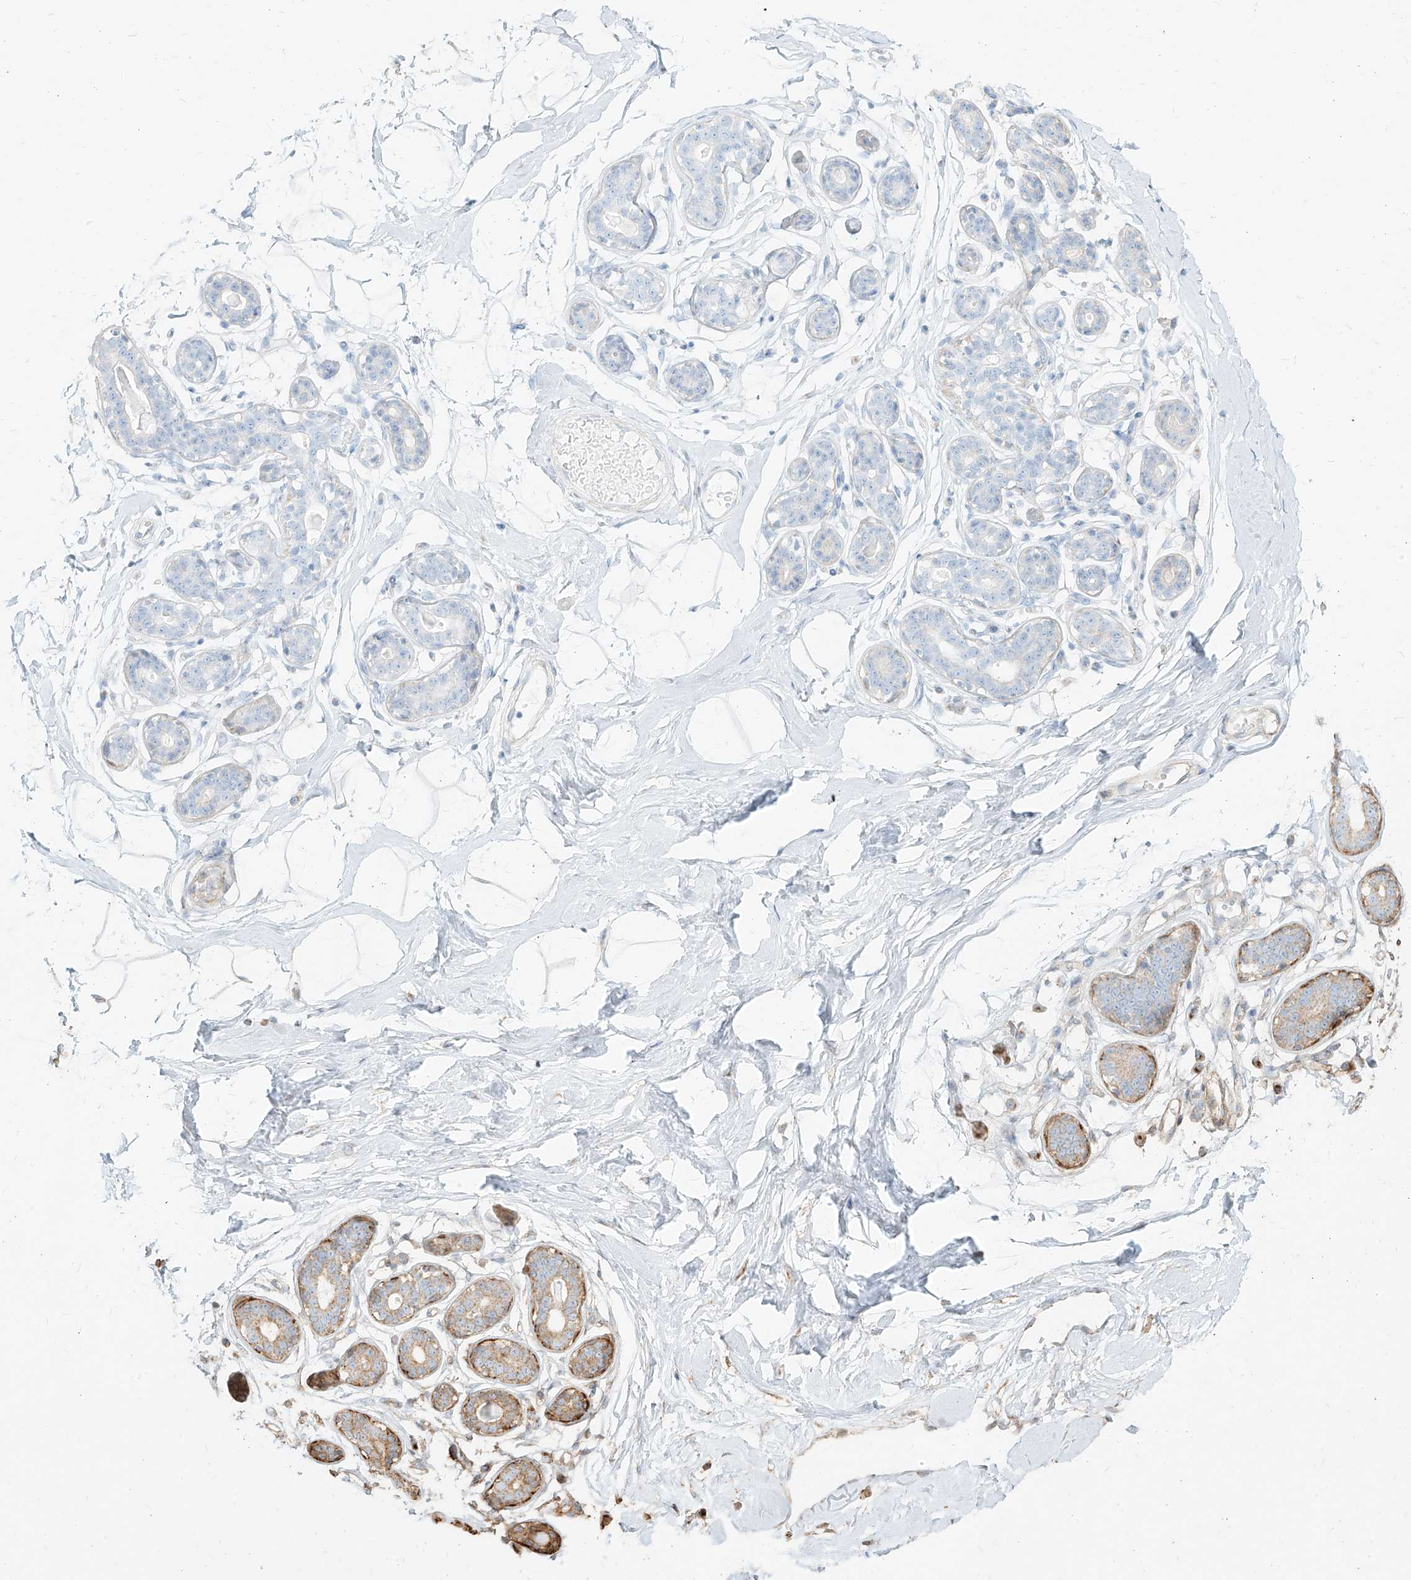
{"staining": {"intensity": "moderate", "quantity": ">75%", "location": "cytoplasmic/membranous"}, "tissue": "breast", "cell_type": "Adipocytes", "image_type": "normal", "snomed": [{"axis": "morphology", "description": "Normal tissue, NOS"}, {"axis": "topography", "description": "Breast"}], "caption": "Immunohistochemistry (IHC) histopathology image of unremarkable breast: human breast stained using immunohistochemistry displays medium levels of moderate protein expression localized specifically in the cytoplasmic/membranous of adipocytes, appearing as a cytoplasmic/membranous brown color.", "gene": "MTX2", "patient": {"sex": "female", "age": 23}}